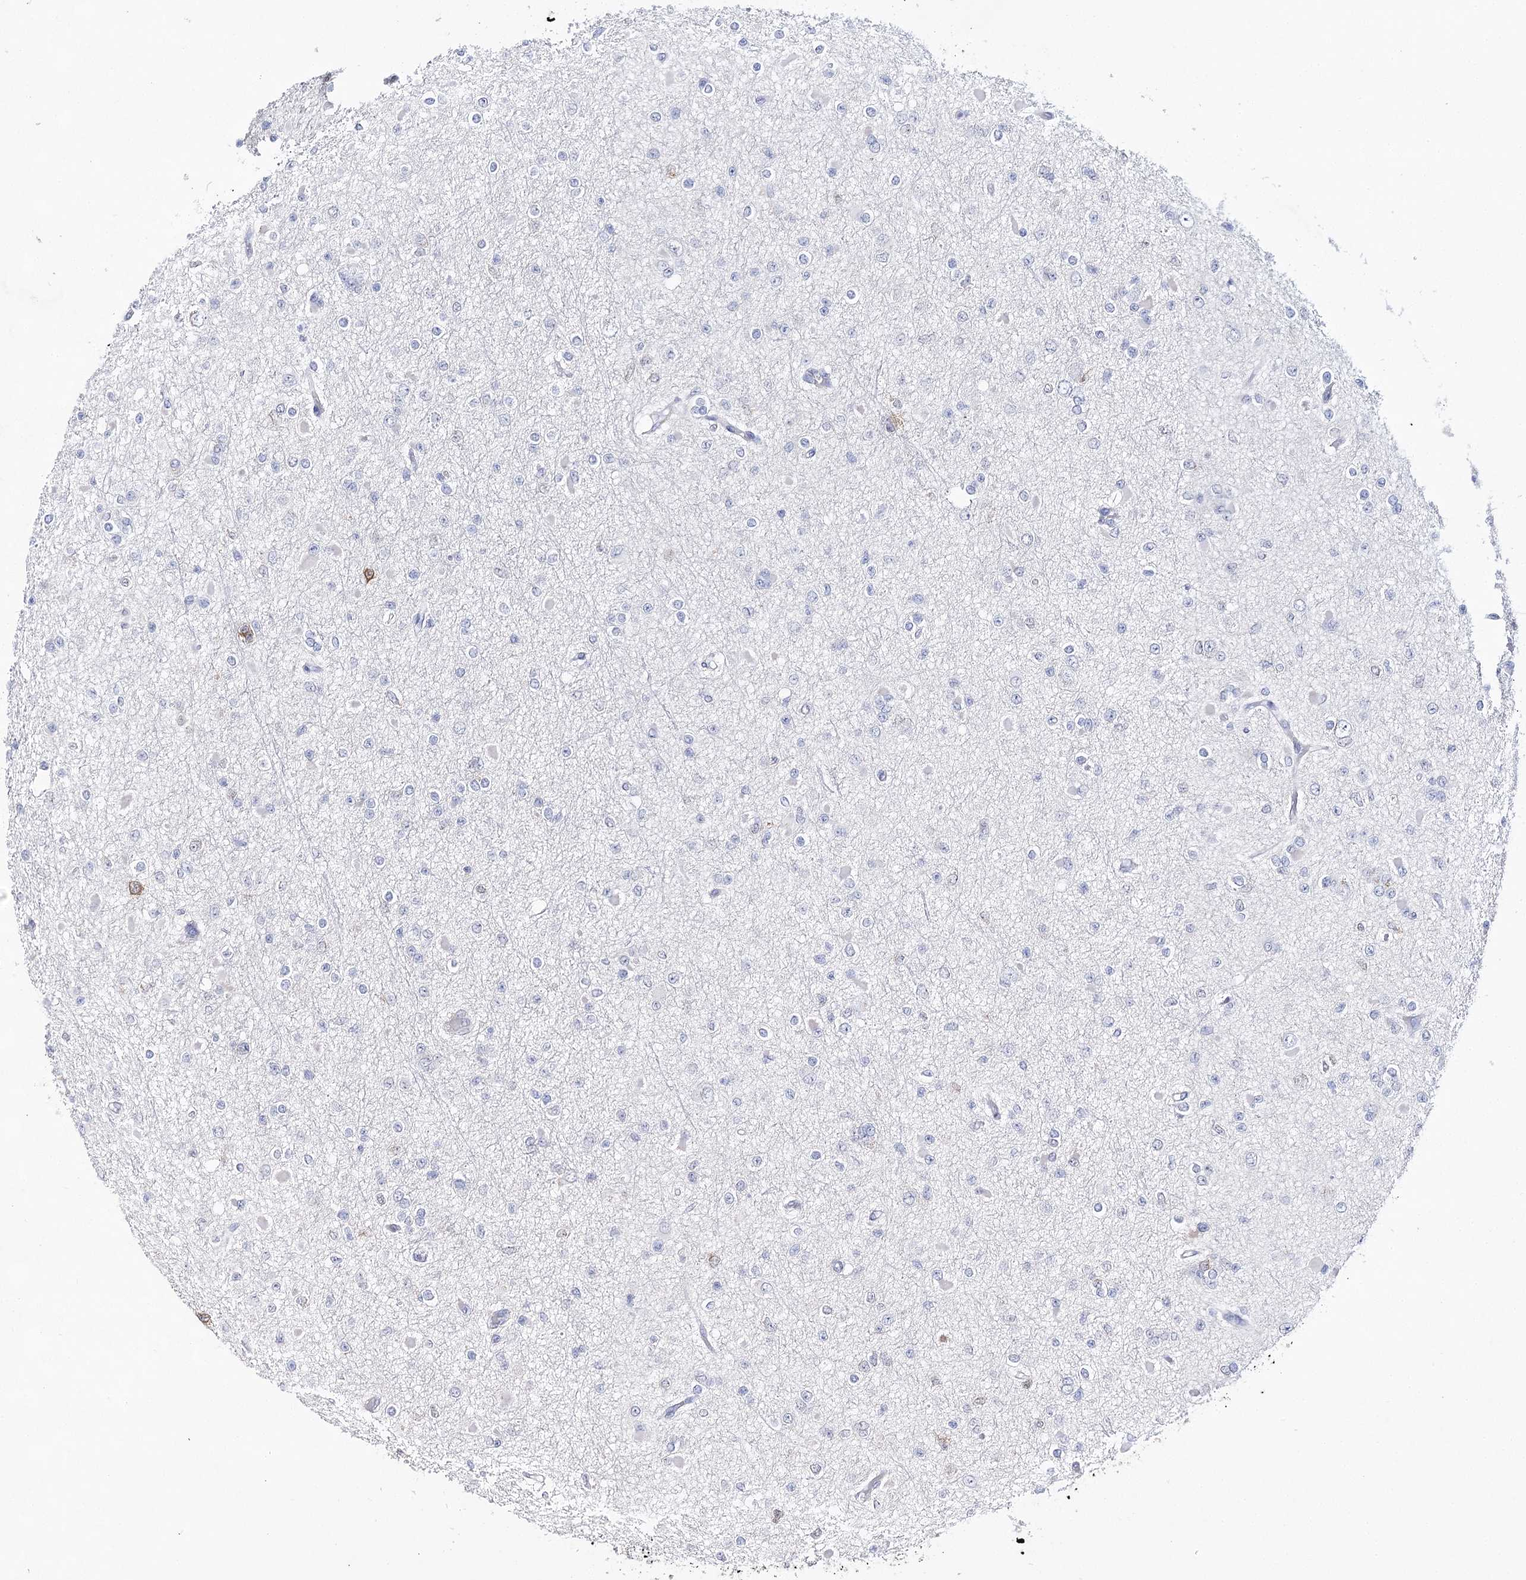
{"staining": {"intensity": "negative", "quantity": "none", "location": "none"}, "tissue": "glioma", "cell_type": "Tumor cells", "image_type": "cancer", "snomed": [{"axis": "morphology", "description": "Glioma, malignant, Low grade"}, {"axis": "topography", "description": "Brain"}], "caption": "The micrograph reveals no staining of tumor cells in low-grade glioma (malignant).", "gene": "UGDH", "patient": {"sex": "female", "age": 22}}